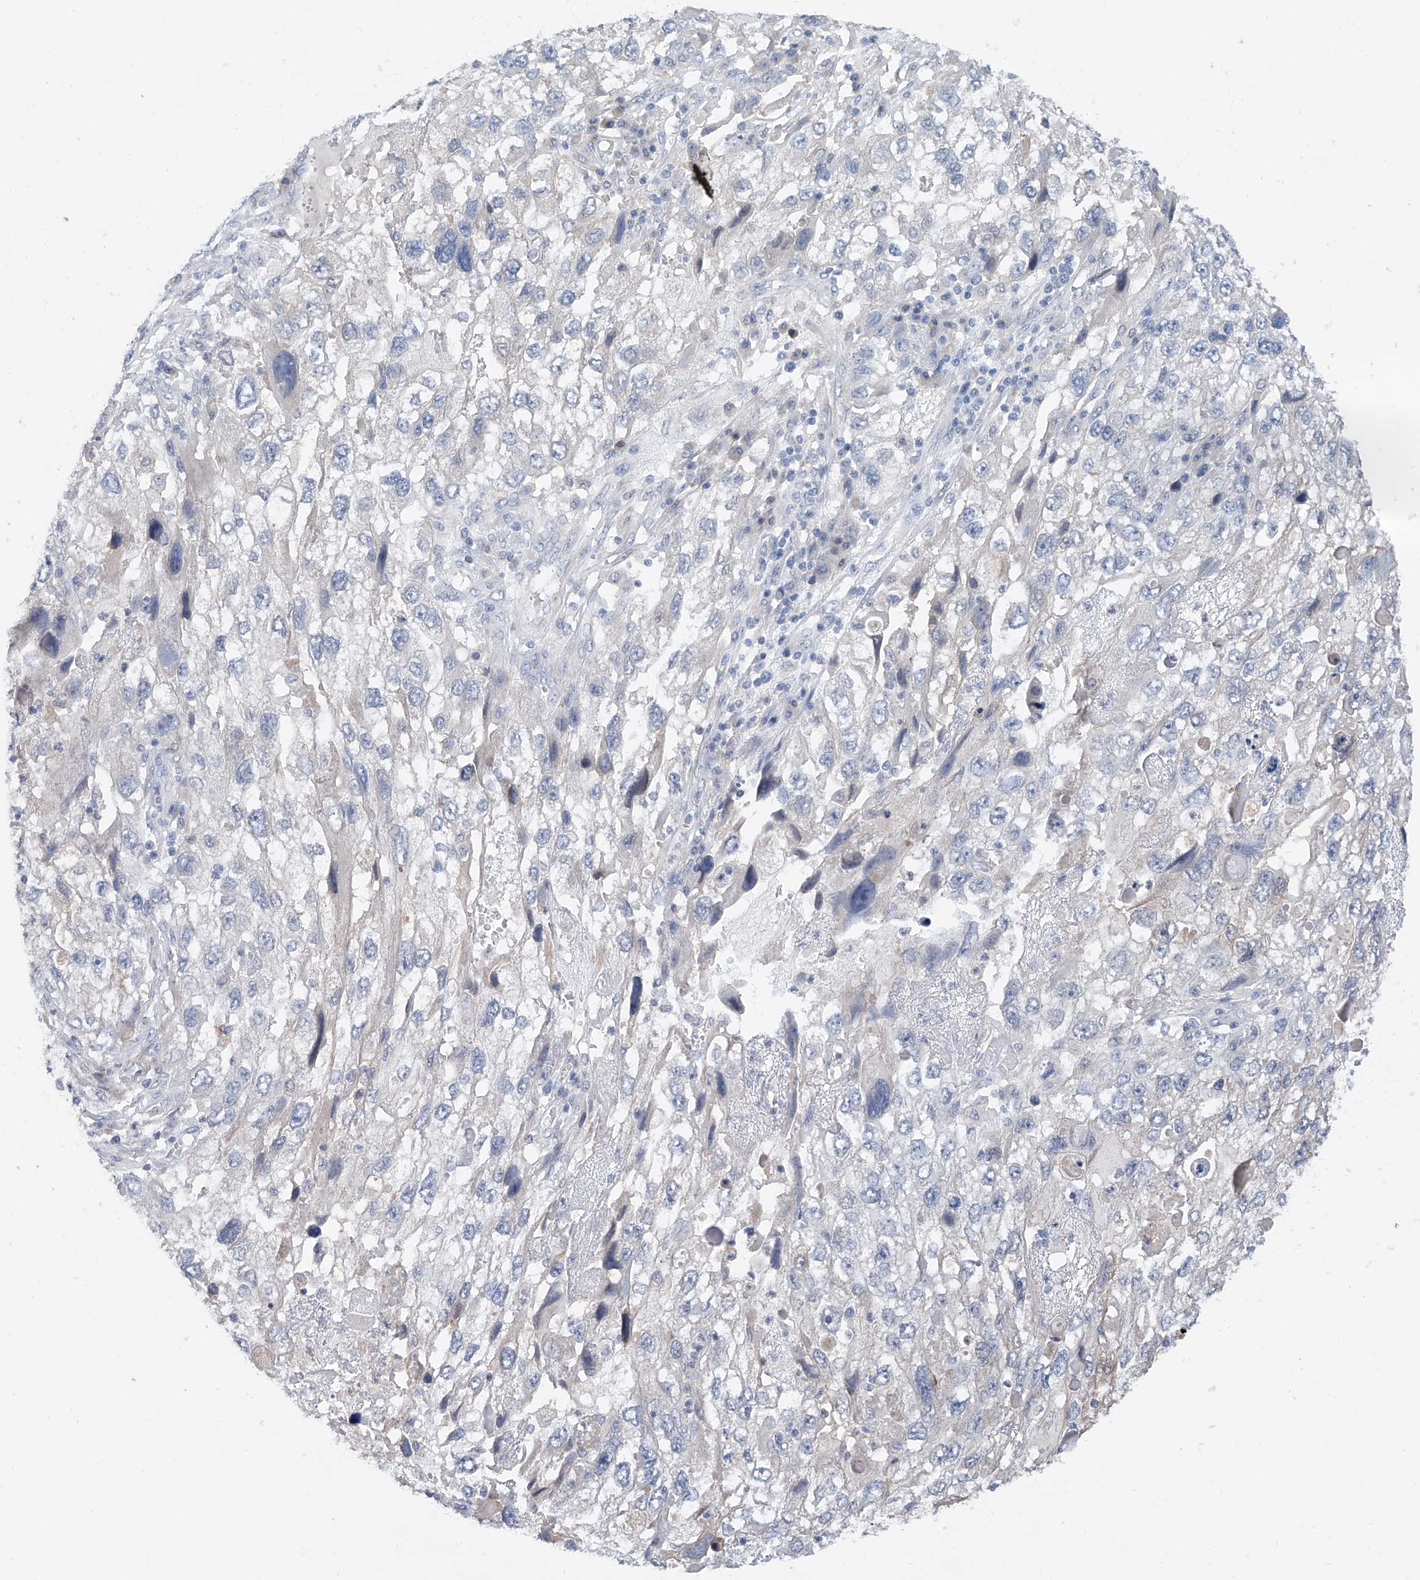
{"staining": {"intensity": "negative", "quantity": "none", "location": "none"}, "tissue": "endometrial cancer", "cell_type": "Tumor cells", "image_type": "cancer", "snomed": [{"axis": "morphology", "description": "Adenocarcinoma, NOS"}, {"axis": "topography", "description": "Endometrium"}], "caption": "IHC image of neoplastic tissue: endometrial cancer stained with DAB (3,3'-diaminobenzidine) shows no significant protein expression in tumor cells. (IHC, brightfield microscopy, high magnification).", "gene": "FUCA2", "patient": {"sex": "female", "age": 49}}